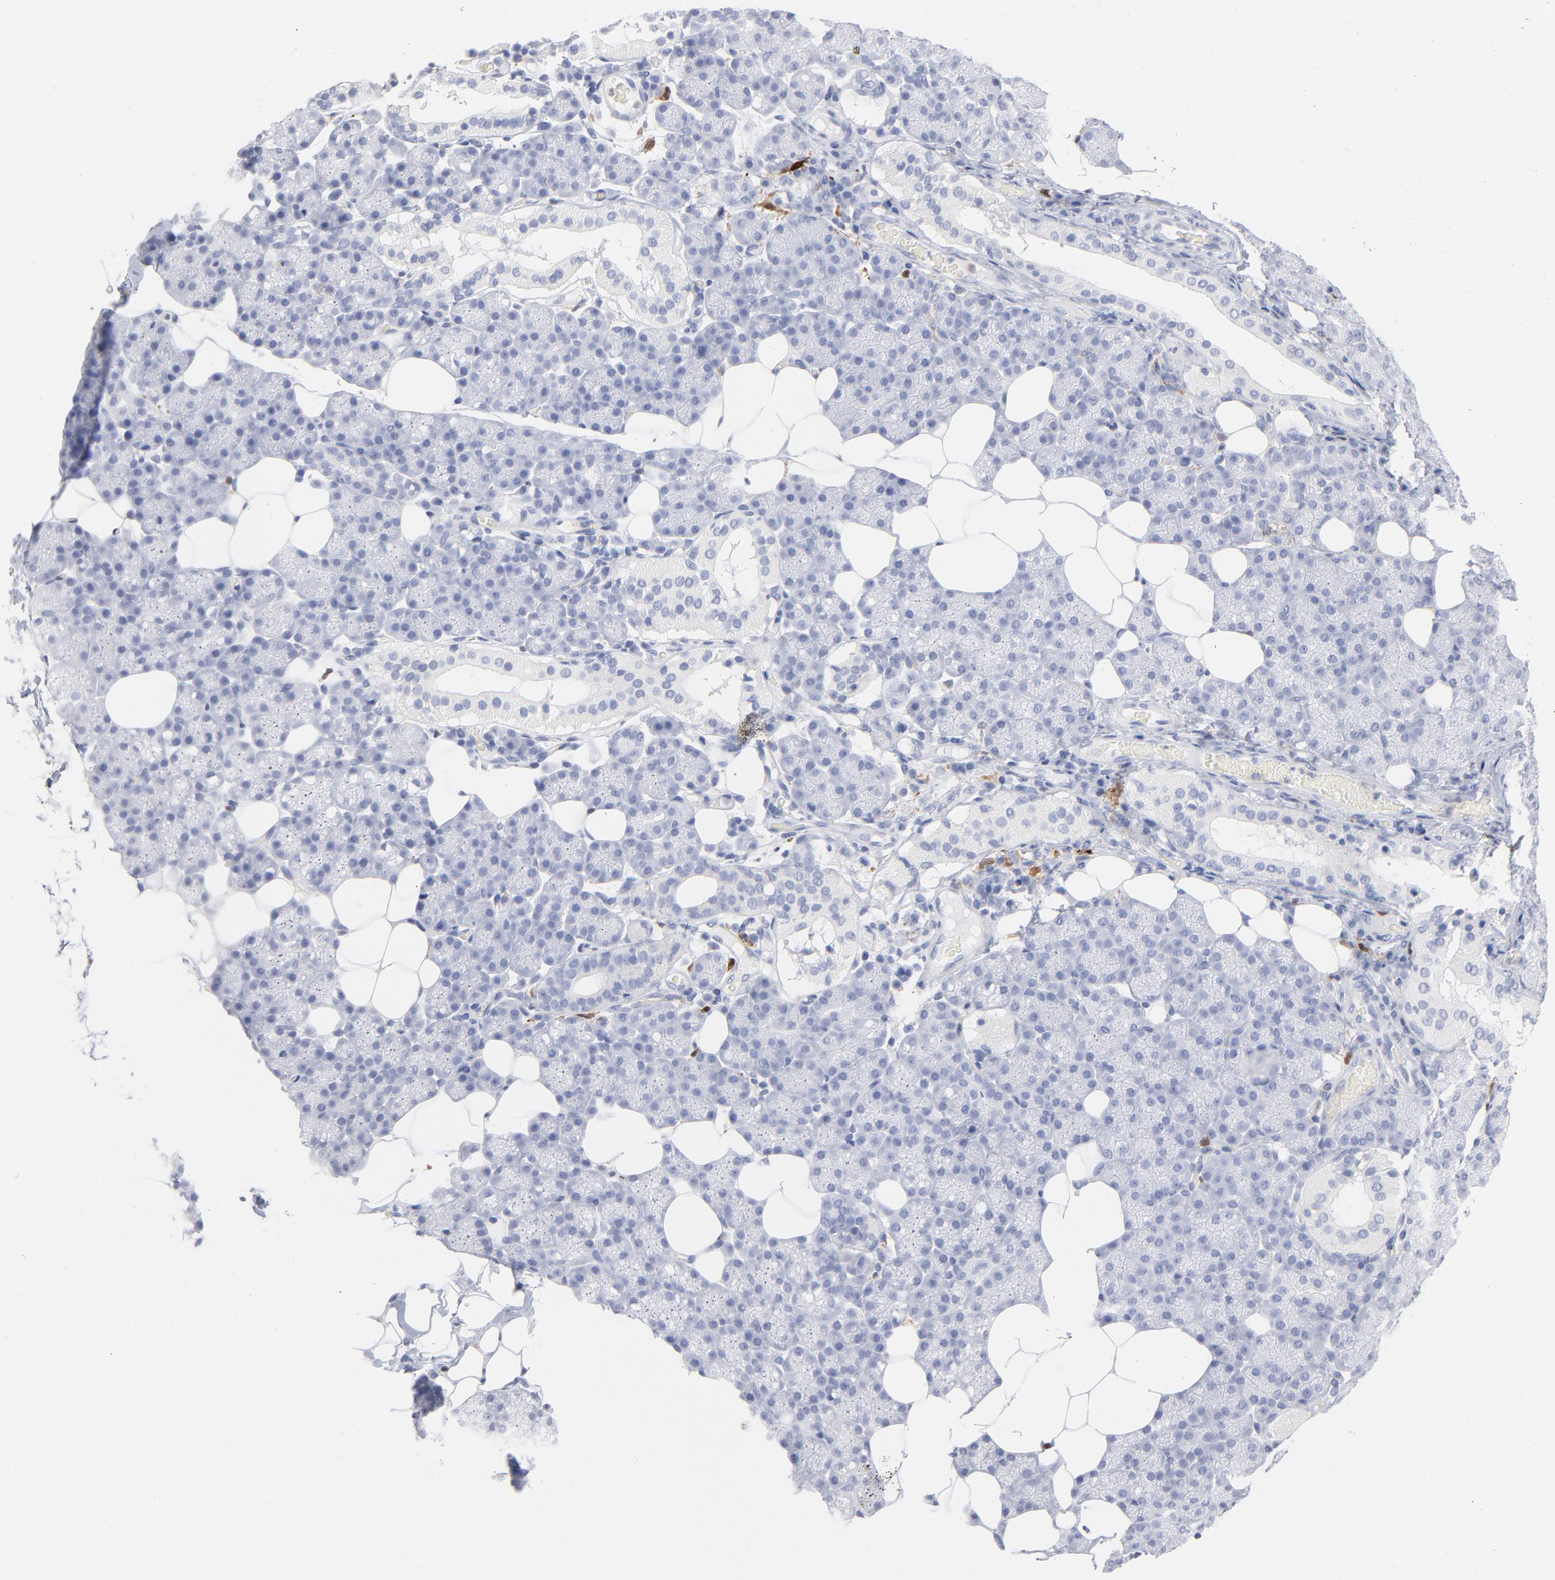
{"staining": {"intensity": "negative", "quantity": "none", "location": "none"}, "tissue": "salivary gland", "cell_type": "Glandular cells", "image_type": "normal", "snomed": [{"axis": "morphology", "description": "Normal tissue, NOS"}, {"axis": "topography", "description": "Lymph node"}, {"axis": "topography", "description": "Salivary gland"}], "caption": "Immunohistochemical staining of normal human salivary gland demonstrates no significant staining in glandular cells.", "gene": "IFIT2", "patient": {"sex": "male", "age": 8}}